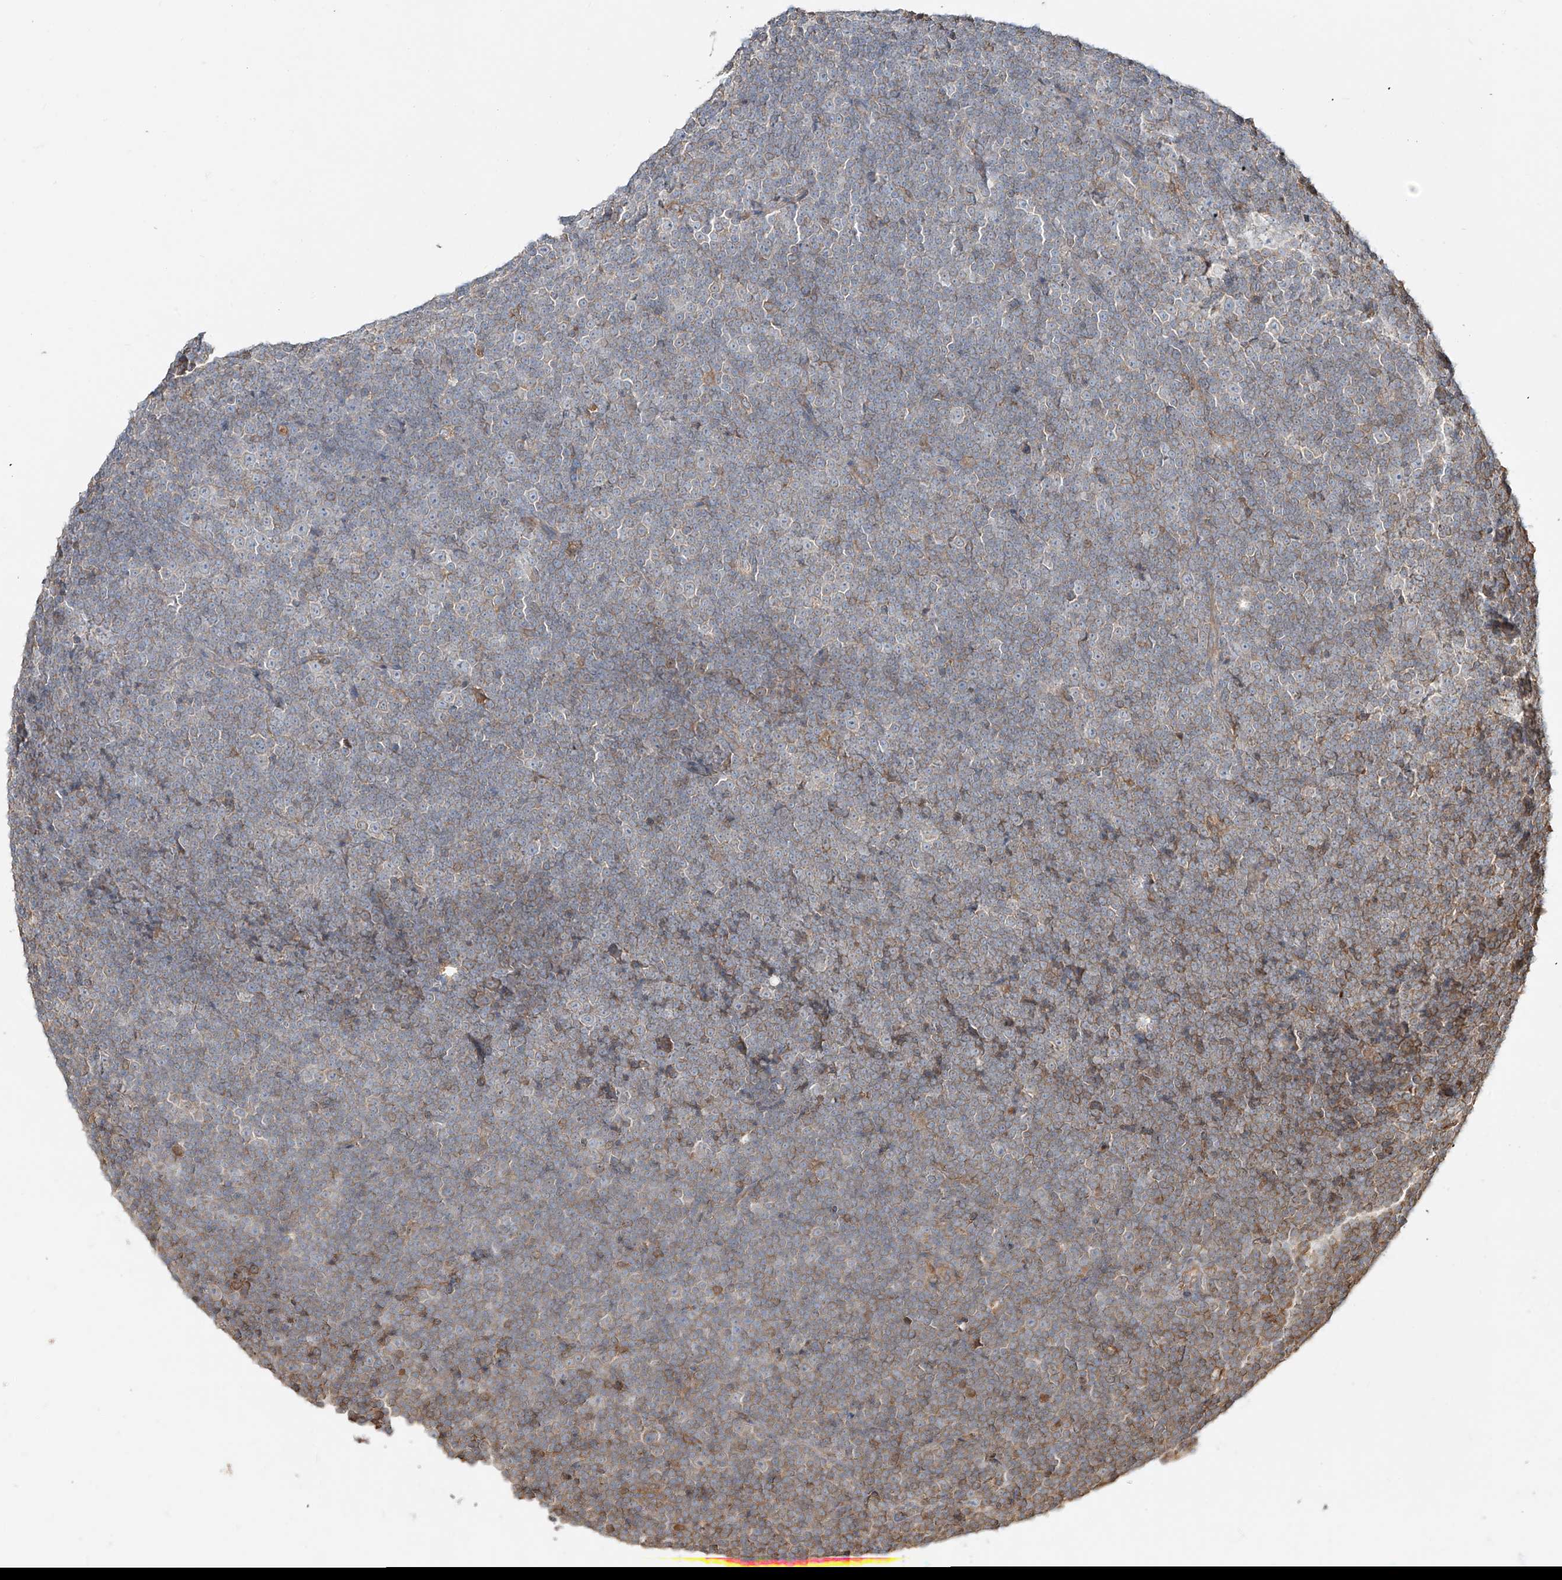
{"staining": {"intensity": "weak", "quantity": "25%-75%", "location": "cytoplasmic/membranous"}, "tissue": "lymphoma", "cell_type": "Tumor cells", "image_type": "cancer", "snomed": [{"axis": "morphology", "description": "Malignant lymphoma, non-Hodgkin's type, Low grade"}, {"axis": "topography", "description": "Lymph node"}], "caption": "Malignant lymphoma, non-Hodgkin's type (low-grade) was stained to show a protein in brown. There is low levels of weak cytoplasmic/membranous positivity in about 25%-75% of tumor cells. (Brightfield microscopy of DAB IHC at high magnification).", "gene": "ERO1A", "patient": {"sex": "female", "age": 67}}